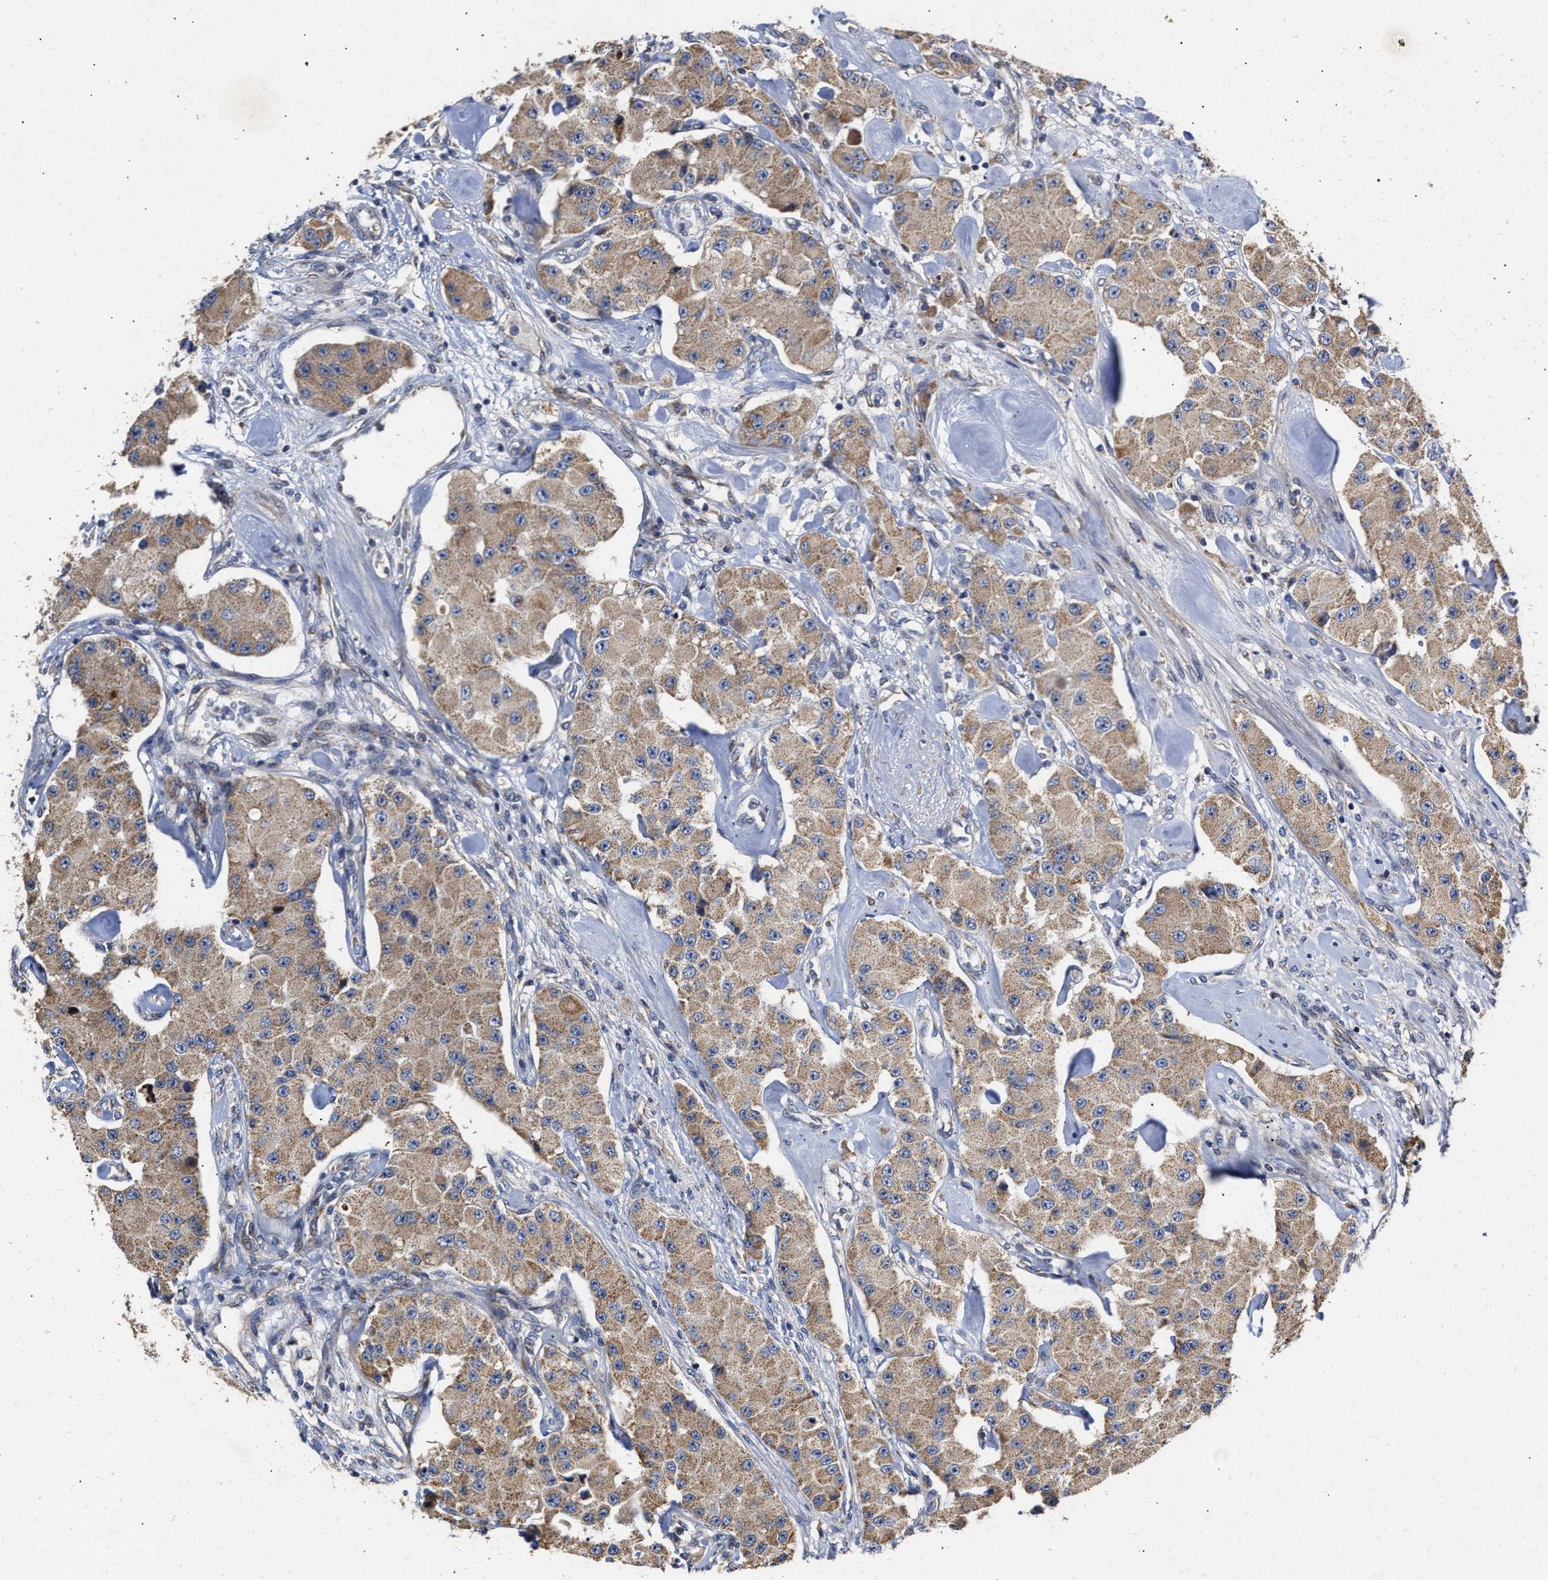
{"staining": {"intensity": "moderate", "quantity": ">75%", "location": "cytoplasmic/membranous"}, "tissue": "carcinoid", "cell_type": "Tumor cells", "image_type": "cancer", "snomed": [{"axis": "morphology", "description": "Carcinoid, malignant, NOS"}, {"axis": "topography", "description": "Pancreas"}], "caption": "Human carcinoid stained with a protein marker displays moderate staining in tumor cells.", "gene": "MALSU1", "patient": {"sex": "male", "age": 41}}